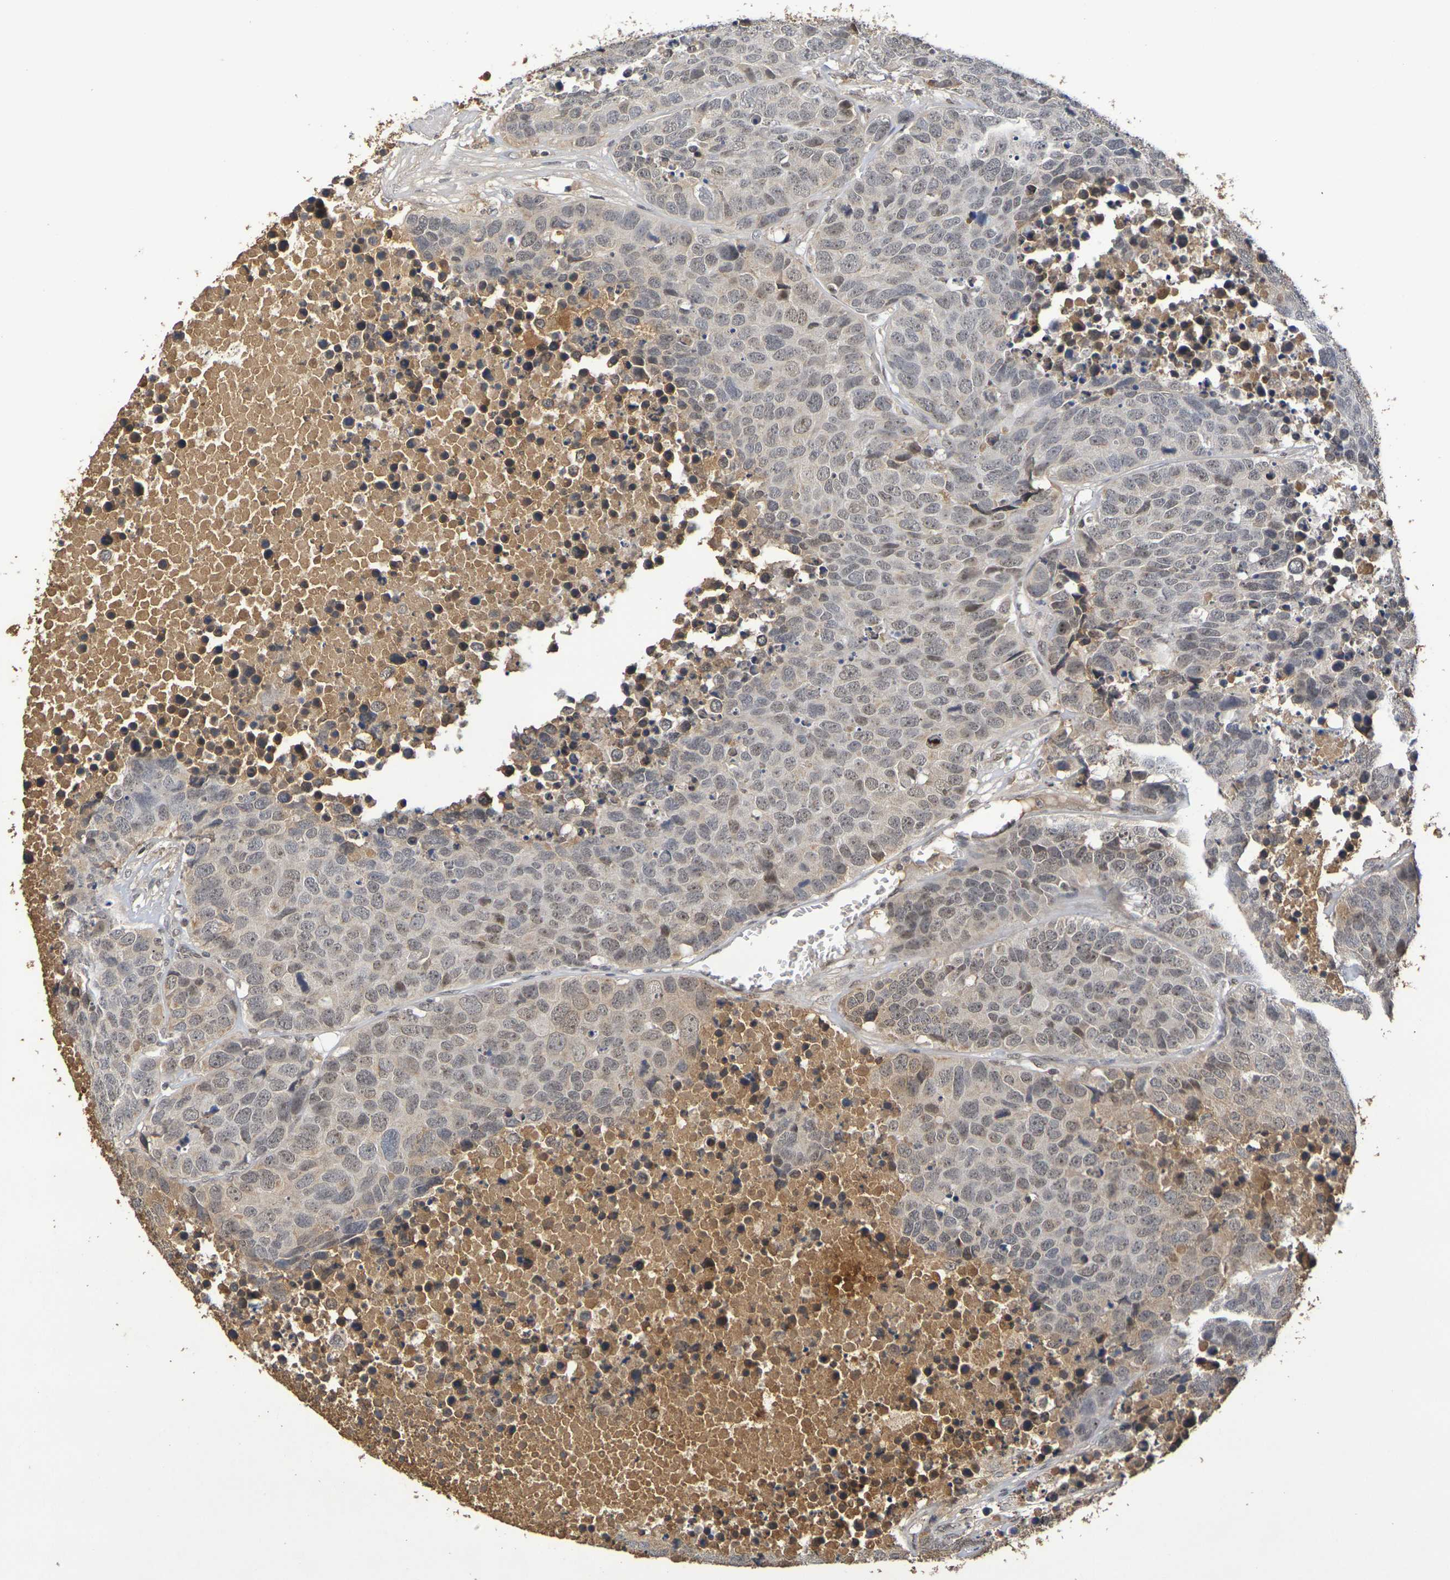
{"staining": {"intensity": "moderate", "quantity": ">75%", "location": "cytoplasmic/membranous,nuclear"}, "tissue": "carcinoid", "cell_type": "Tumor cells", "image_type": "cancer", "snomed": [{"axis": "morphology", "description": "Carcinoid, malignant, NOS"}, {"axis": "topography", "description": "Lung"}], "caption": "Tumor cells reveal medium levels of moderate cytoplasmic/membranous and nuclear expression in approximately >75% of cells in malignant carcinoid.", "gene": "TERF2", "patient": {"sex": "male", "age": 60}}